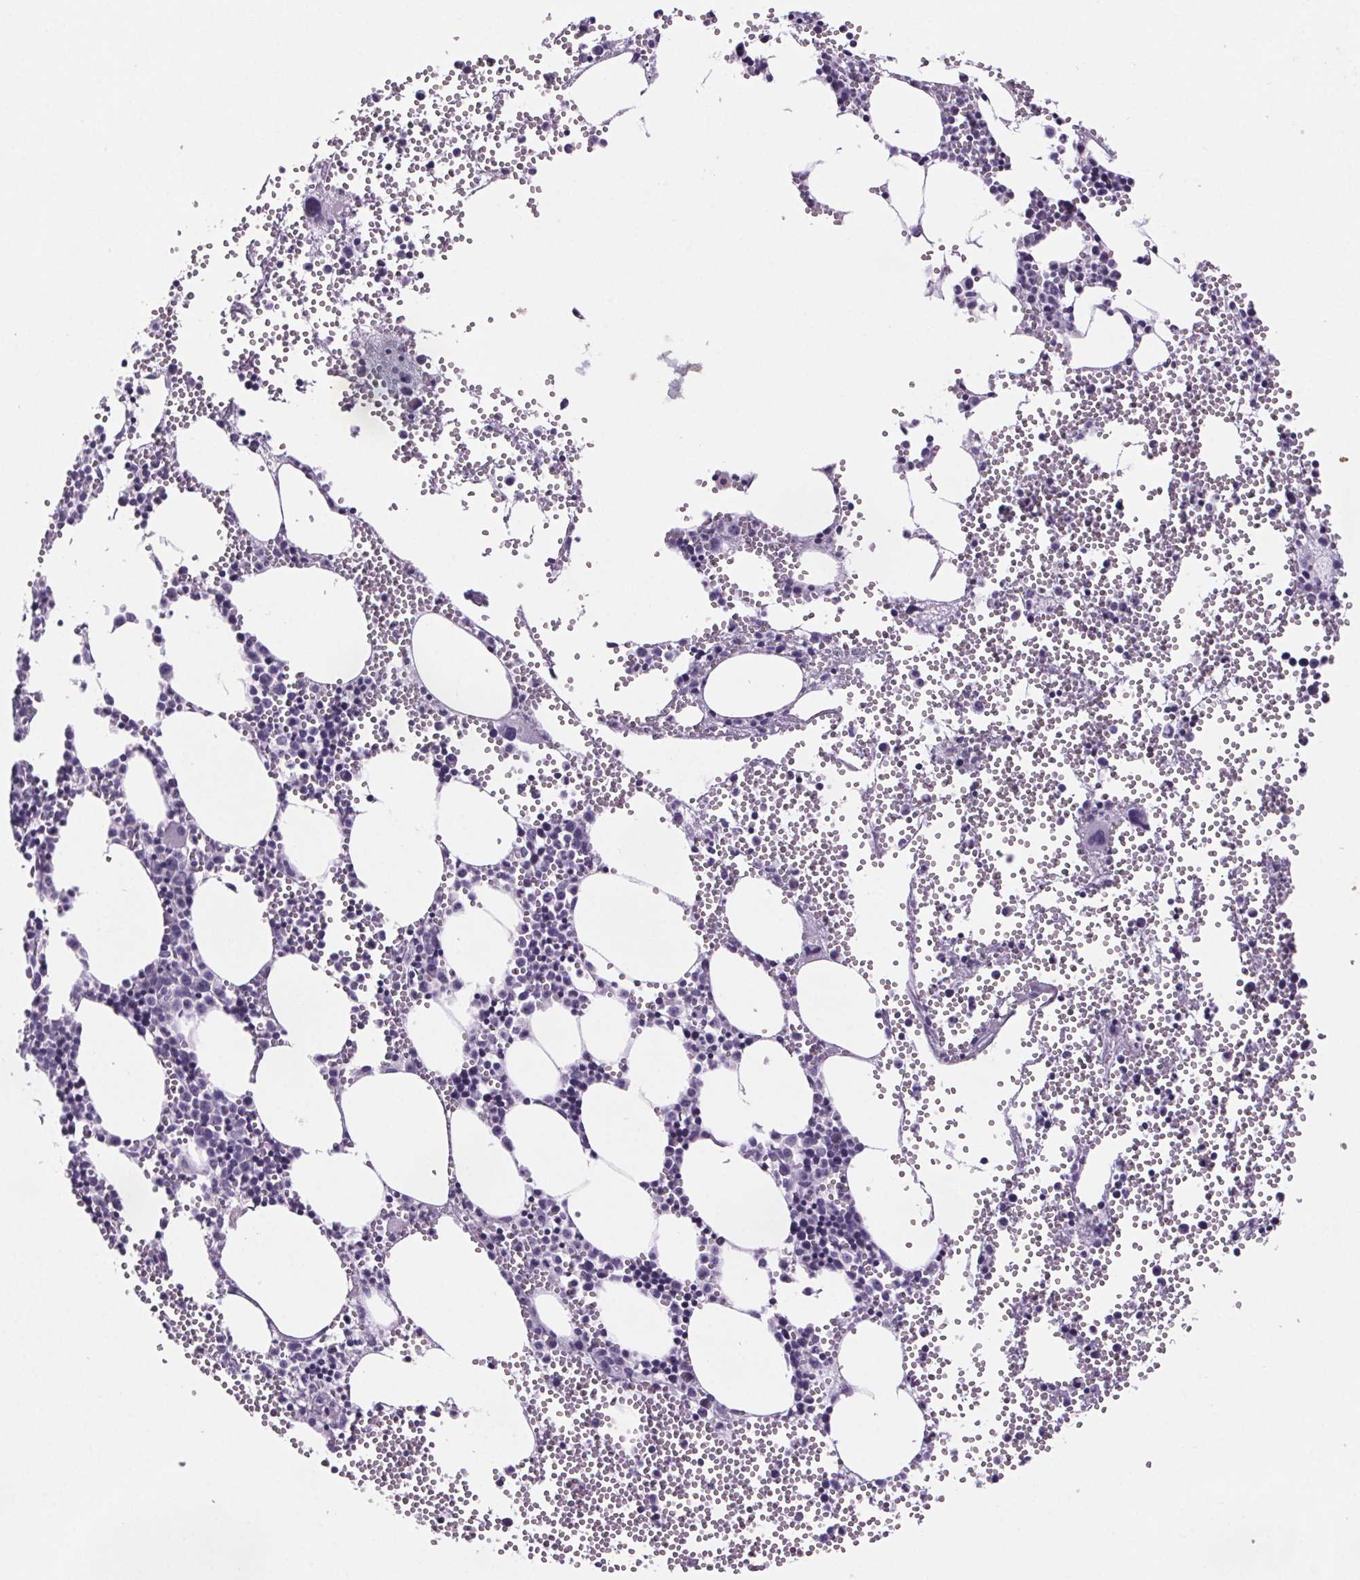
{"staining": {"intensity": "negative", "quantity": "none", "location": "none"}, "tissue": "bone marrow", "cell_type": "Hematopoietic cells", "image_type": "normal", "snomed": [{"axis": "morphology", "description": "Normal tissue, NOS"}, {"axis": "topography", "description": "Bone marrow"}], "caption": "DAB immunohistochemical staining of benign bone marrow demonstrates no significant positivity in hematopoietic cells. Nuclei are stained in blue.", "gene": "CUBN", "patient": {"sex": "male", "age": 89}}